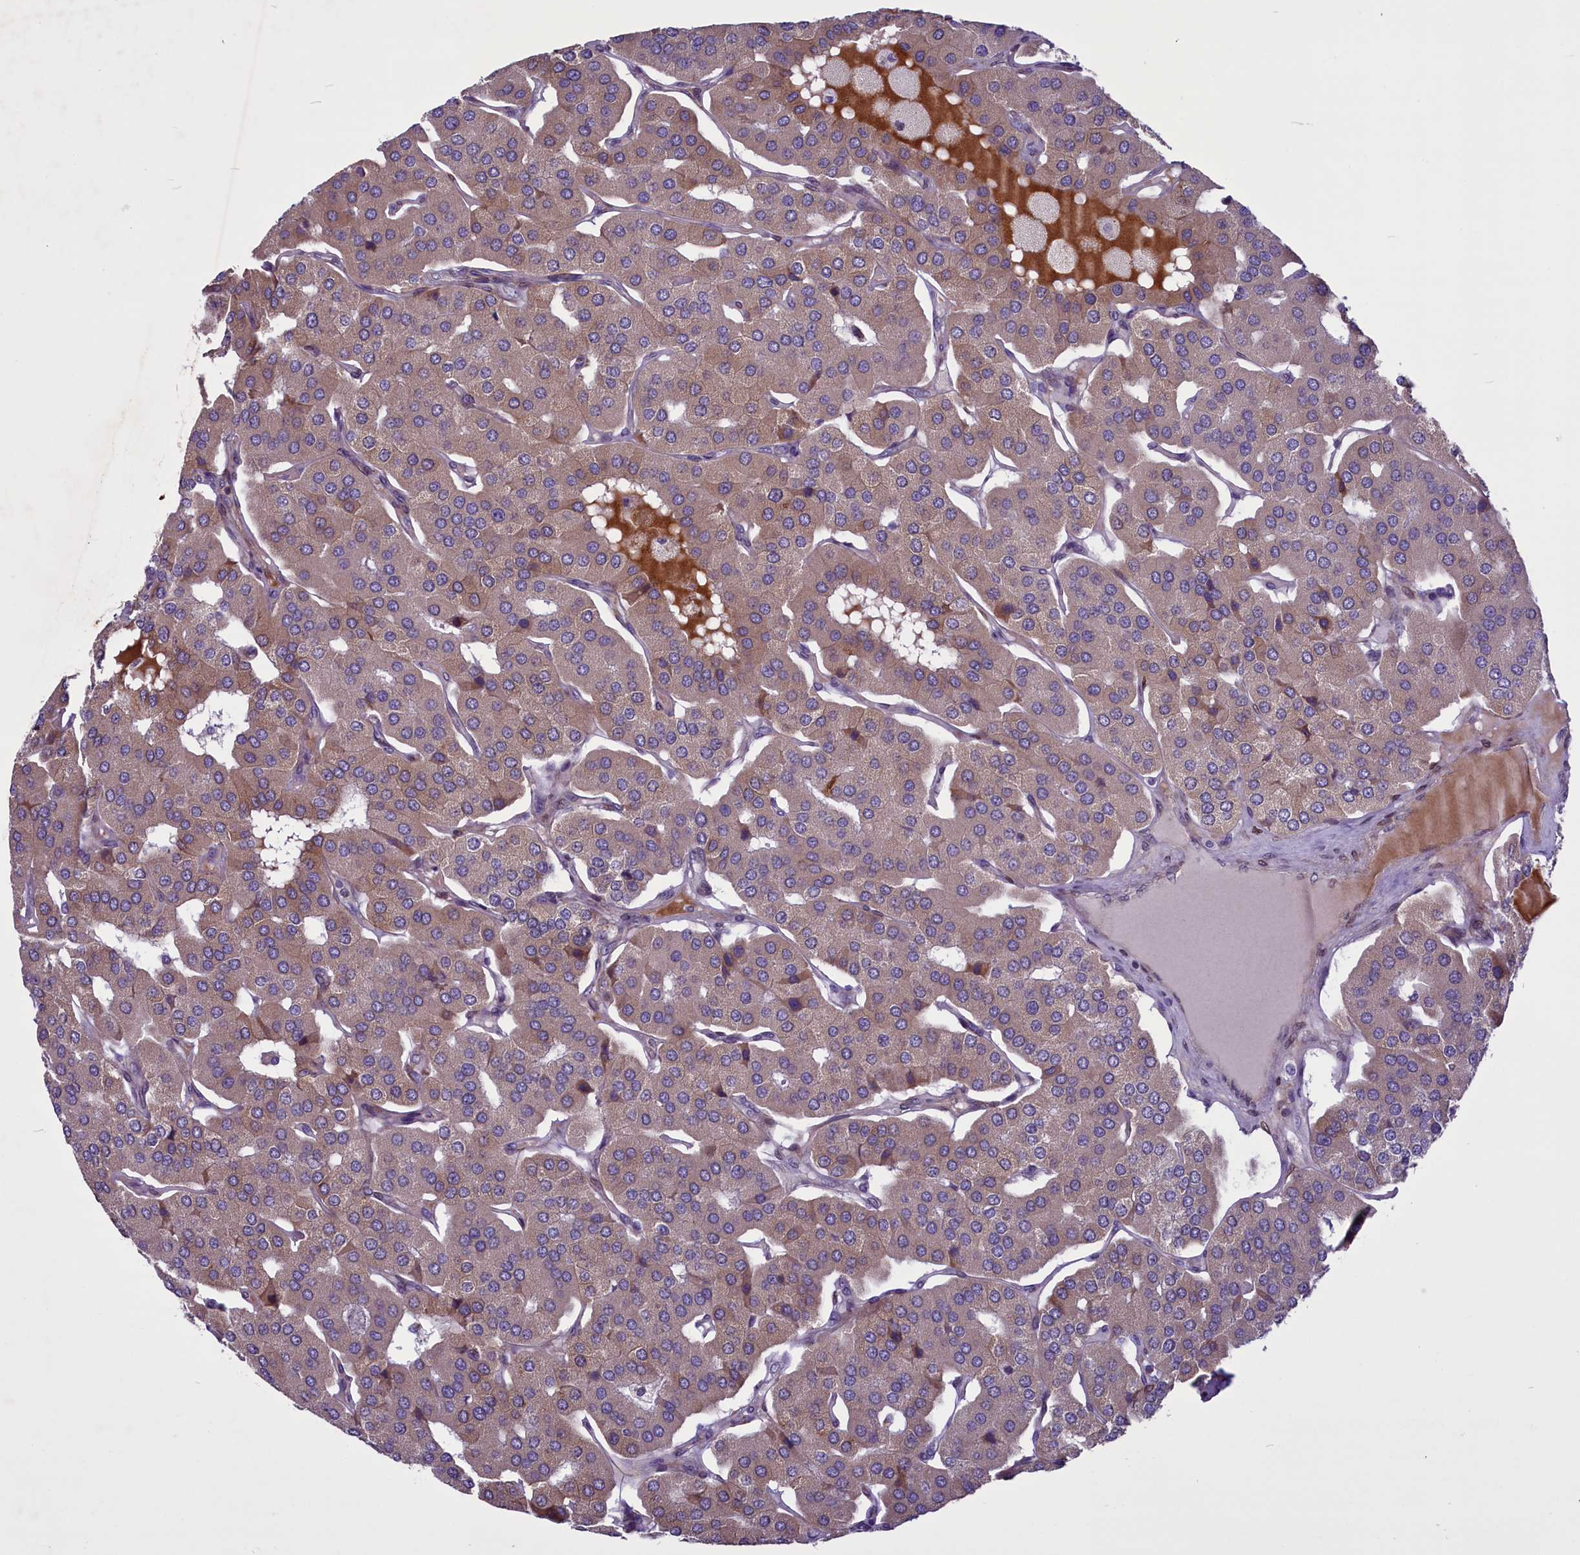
{"staining": {"intensity": "weak", "quantity": ">75%", "location": "cytoplasmic/membranous"}, "tissue": "parathyroid gland", "cell_type": "Glandular cells", "image_type": "normal", "snomed": [{"axis": "morphology", "description": "Normal tissue, NOS"}, {"axis": "morphology", "description": "Adenoma, NOS"}, {"axis": "topography", "description": "Parathyroid gland"}], "caption": "The micrograph displays immunohistochemical staining of benign parathyroid gland. There is weak cytoplasmic/membranous staining is appreciated in about >75% of glandular cells. (DAB (3,3'-diaminobenzidine) IHC, brown staining for protein, blue staining for nuclei).", "gene": "MIEF2", "patient": {"sex": "female", "age": 86}}